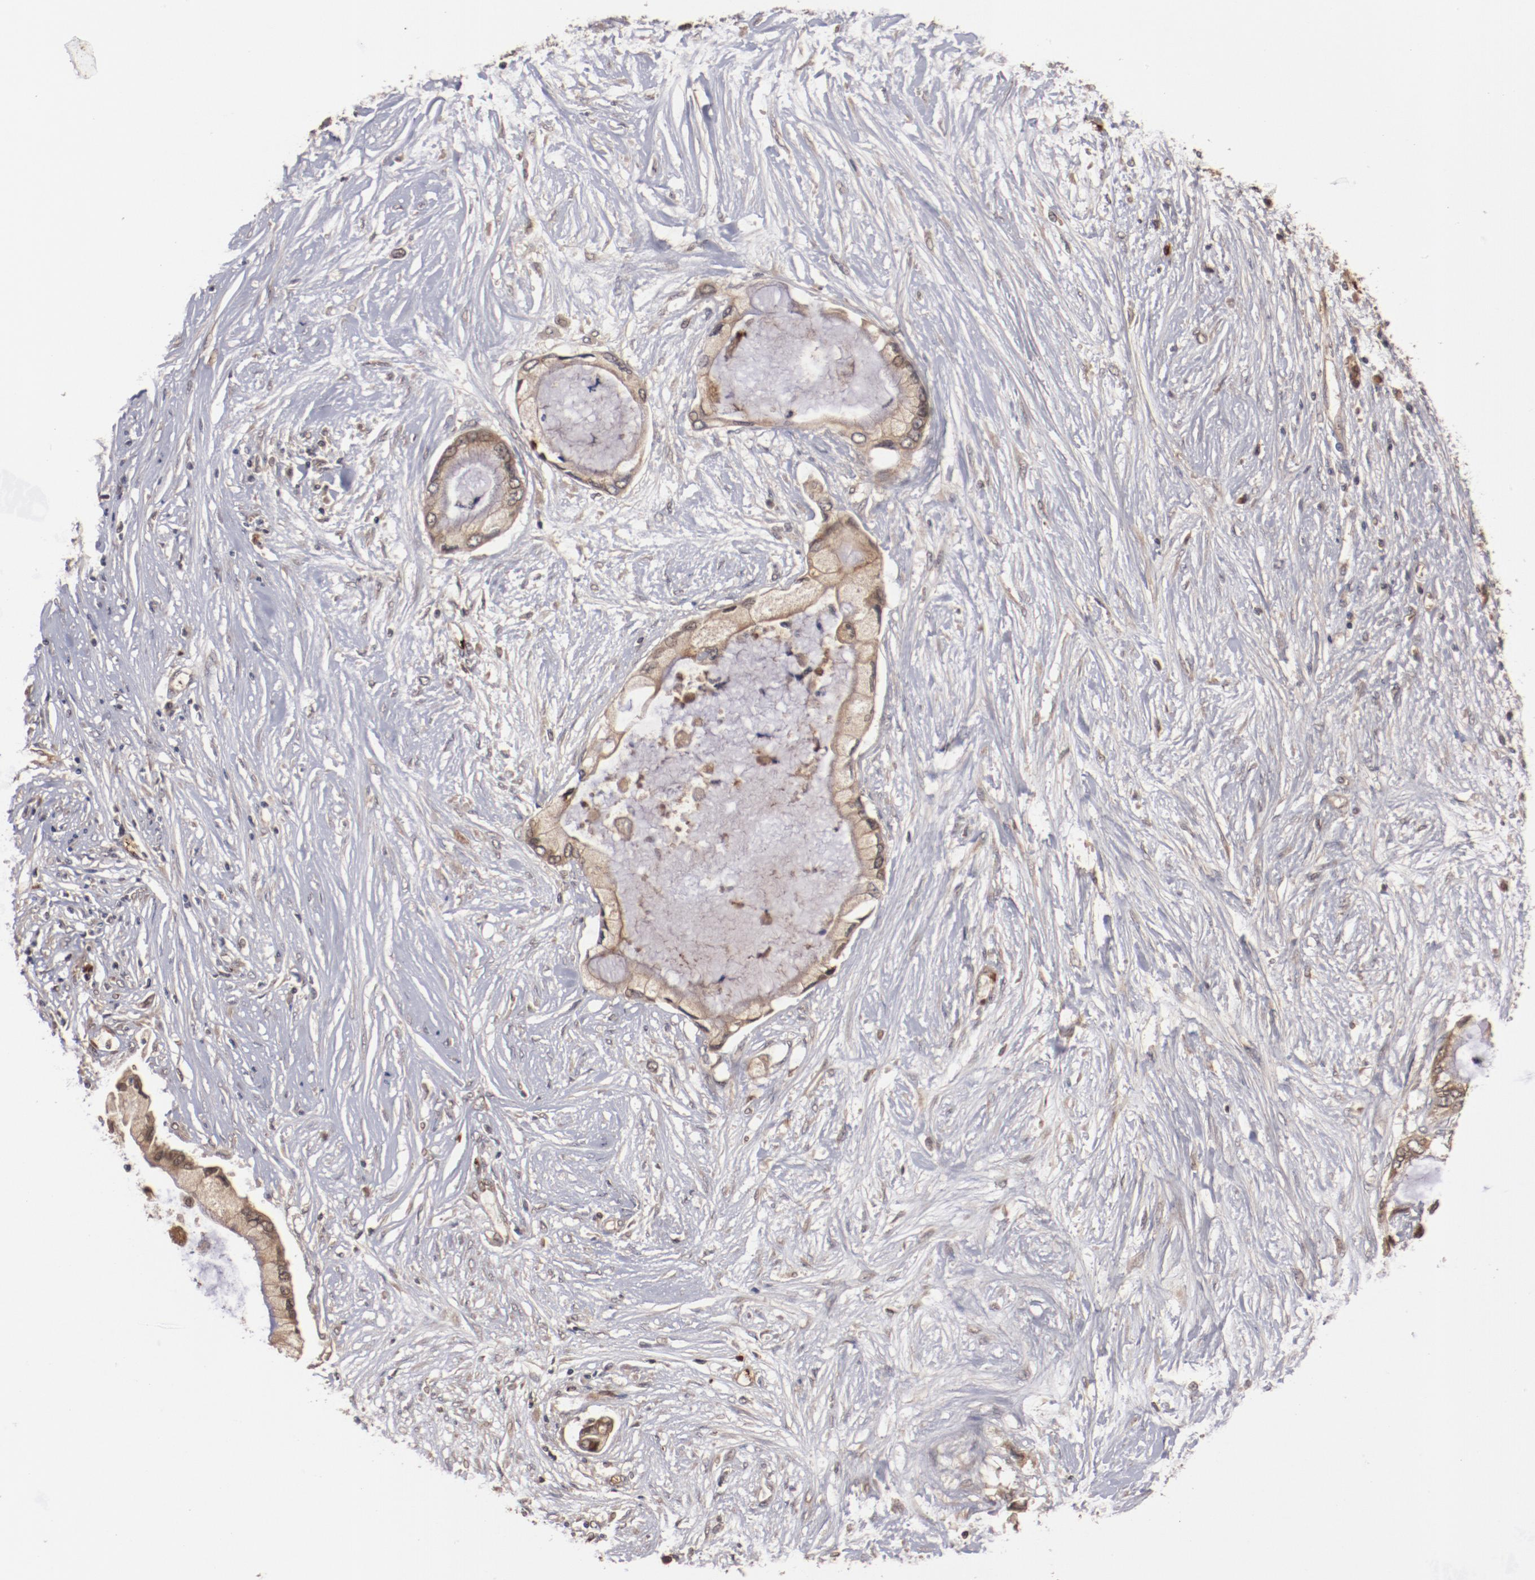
{"staining": {"intensity": "strong", "quantity": ">75%", "location": "cytoplasmic/membranous"}, "tissue": "pancreatic cancer", "cell_type": "Tumor cells", "image_type": "cancer", "snomed": [{"axis": "morphology", "description": "Adenocarcinoma, NOS"}, {"axis": "topography", "description": "Pancreas"}], "caption": "Pancreatic cancer (adenocarcinoma) stained for a protein shows strong cytoplasmic/membranous positivity in tumor cells.", "gene": "TENM1", "patient": {"sex": "female", "age": 59}}